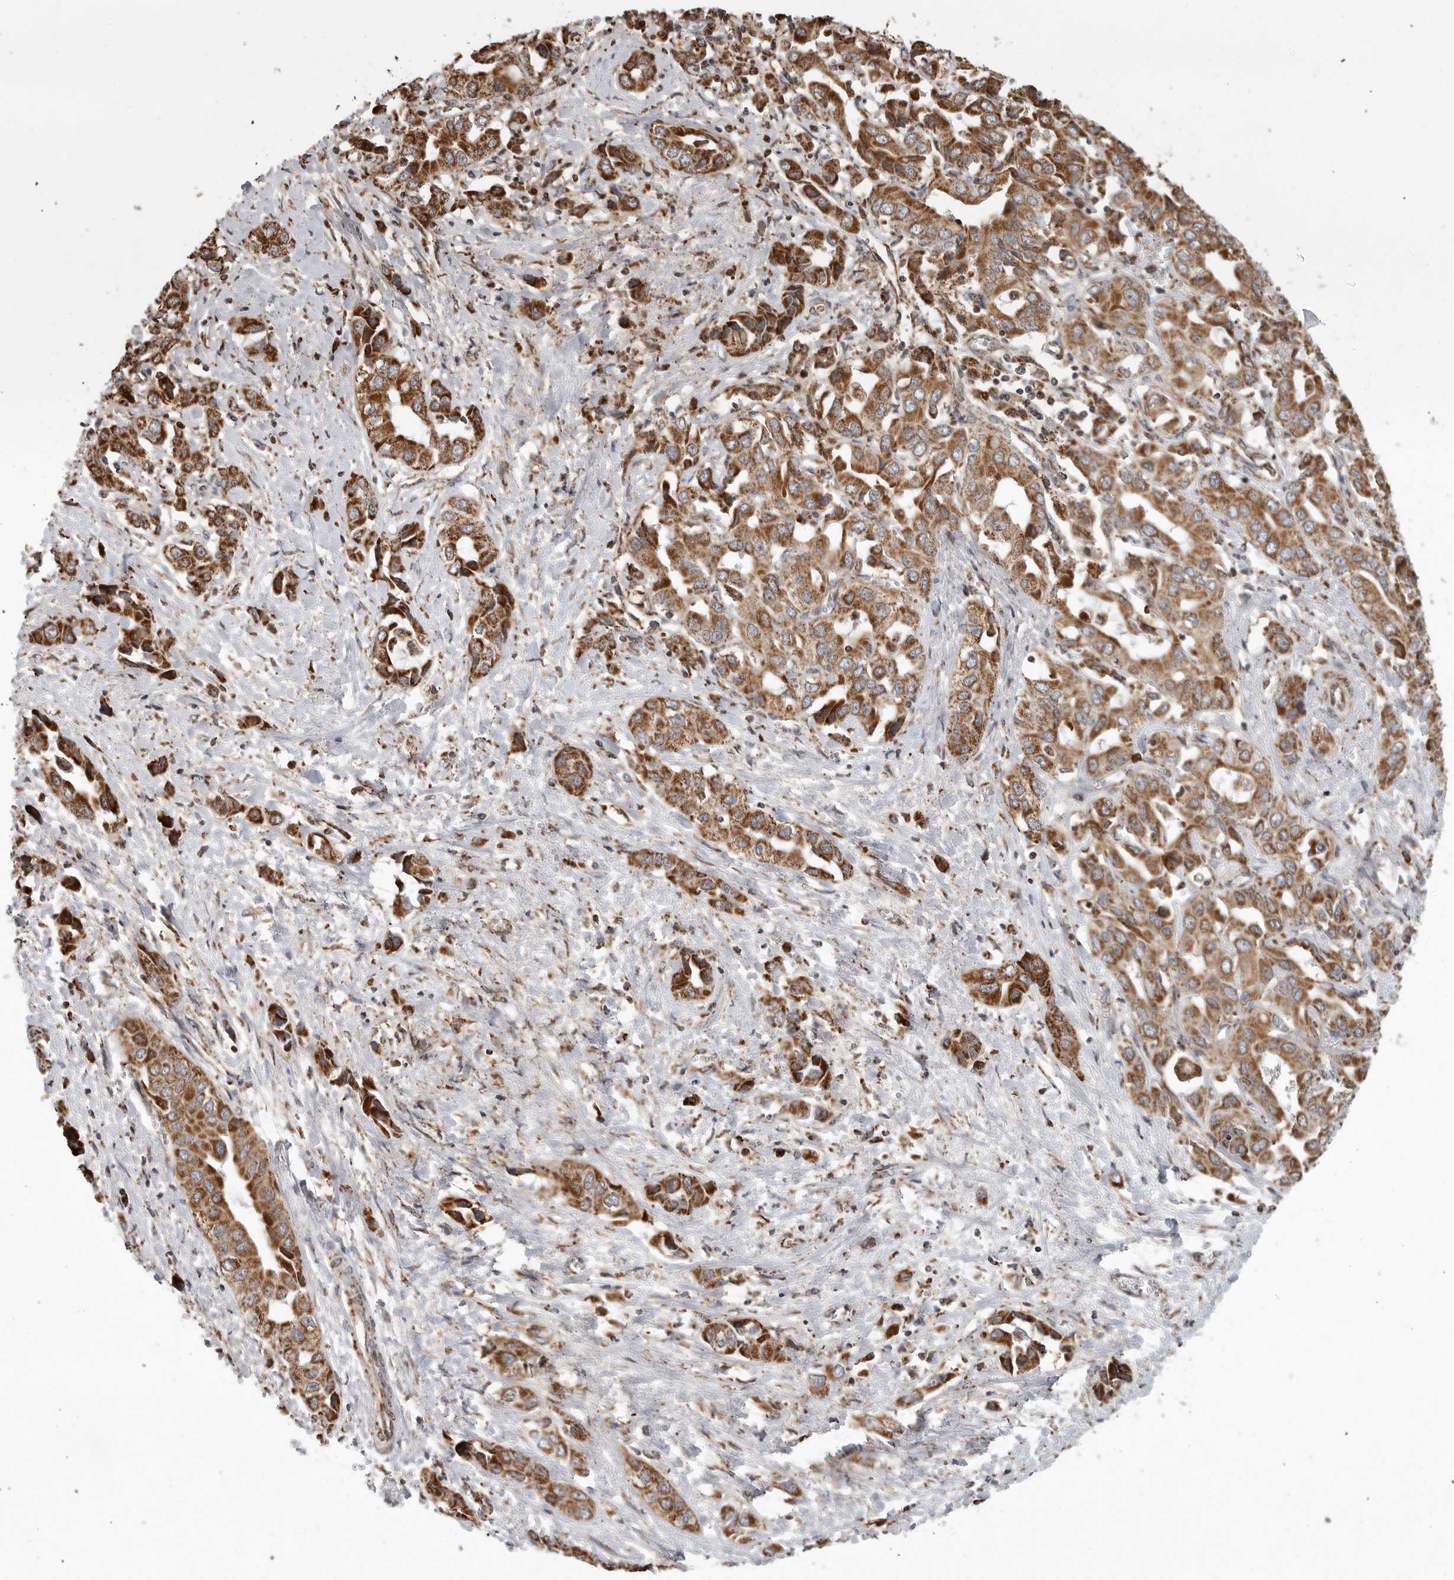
{"staining": {"intensity": "moderate", "quantity": ">75%", "location": "cytoplasmic/membranous"}, "tissue": "liver cancer", "cell_type": "Tumor cells", "image_type": "cancer", "snomed": [{"axis": "morphology", "description": "Cholangiocarcinoma"}, {"axis": "topography", "description": "Liver"}], "caption": "This is an image of immunohistochemistry staining of liver cancer, which shows moderate expression in the cytoplasmic/membranous of tumor cells.", "gene": "GCNT2", "patient": {"sex": "female", "age": 52}}